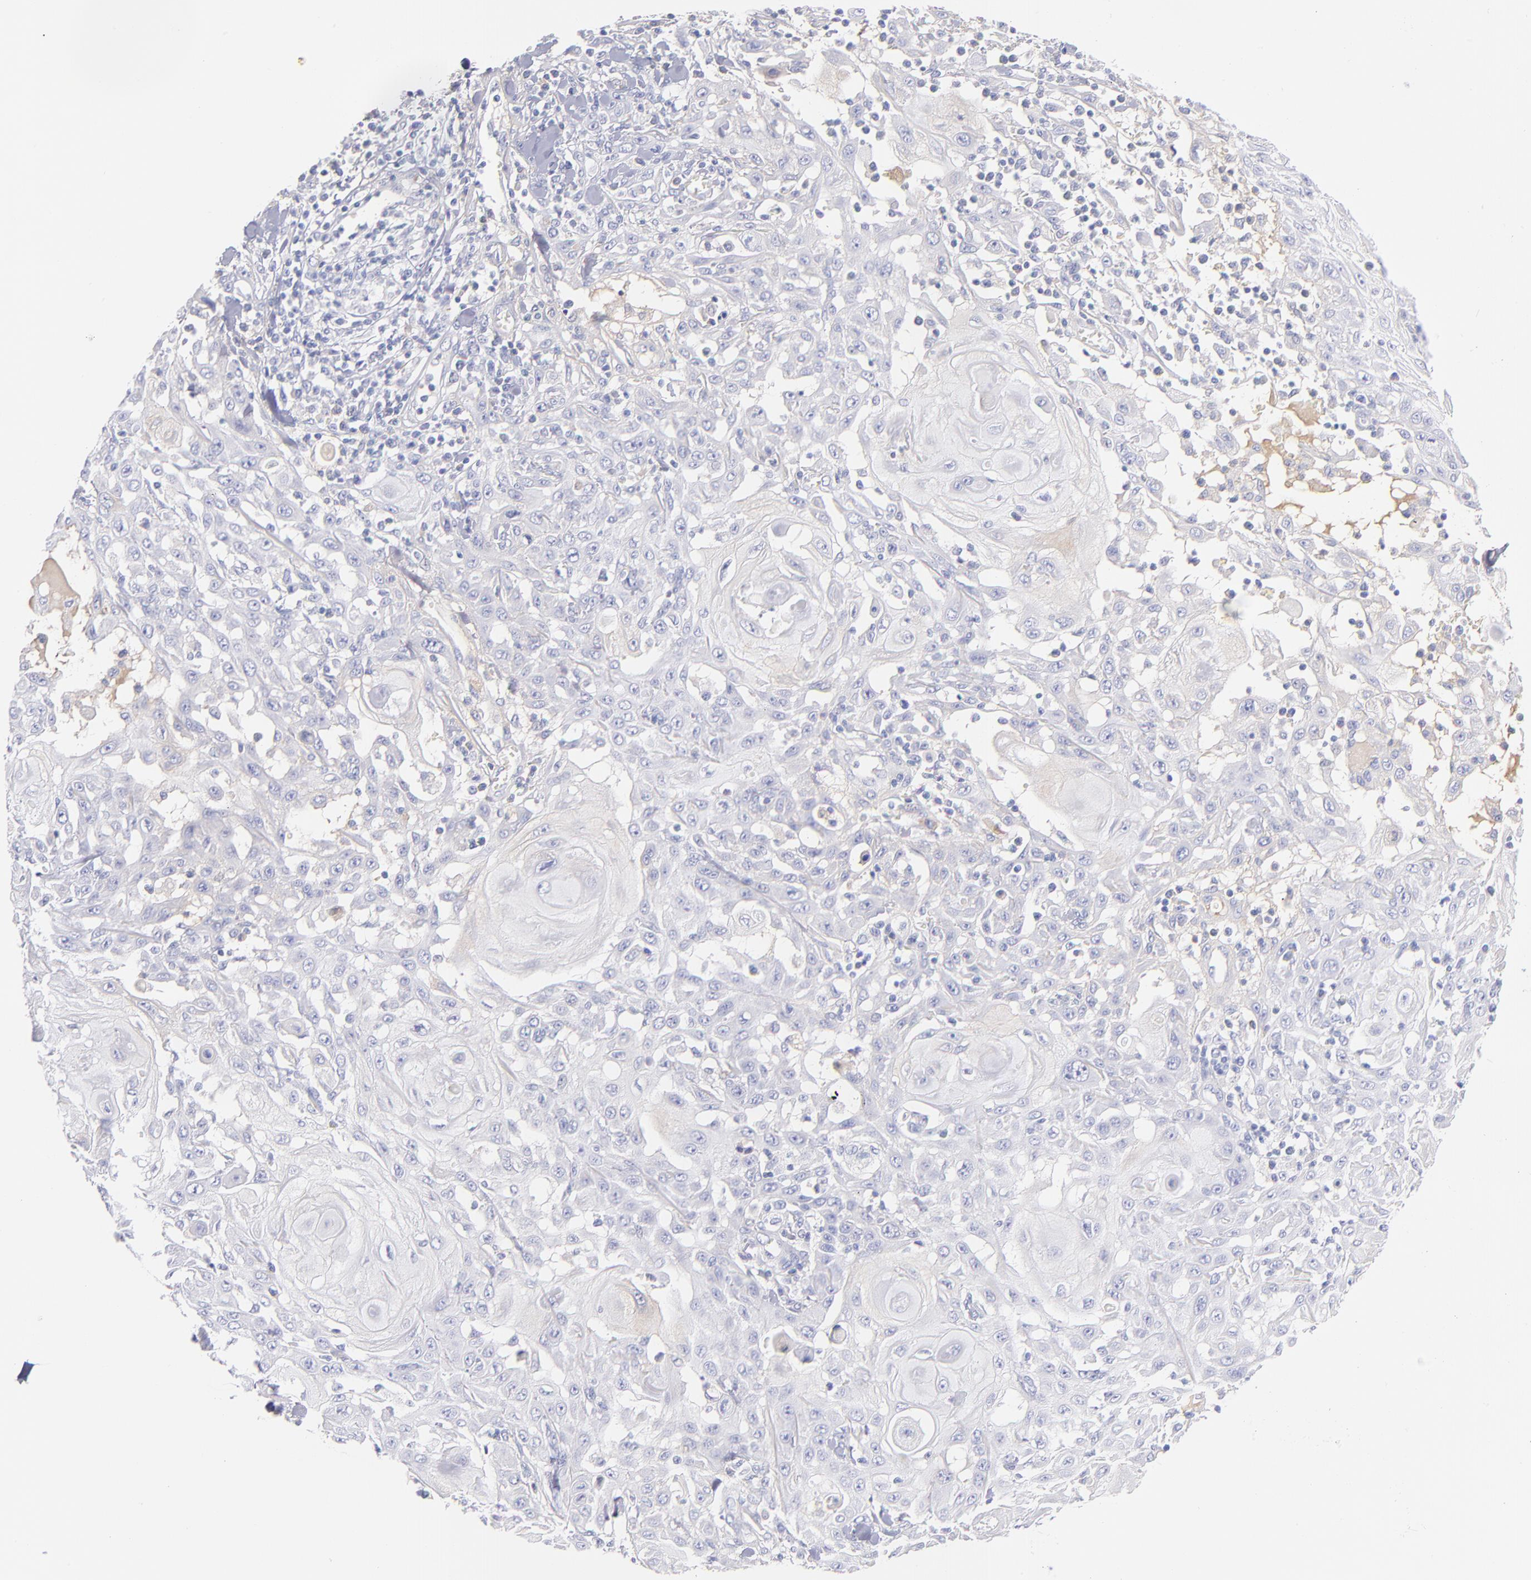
{"staining": {"intensity": "negative", "quantity": "none", "location": "none"}, "tissue": "skin cancer", "cell_type": "Tumor cells", "image_type": "cancer", "snomed": [{"axis": "morphology", "description": "Squamous cell carcinoma, NOS"}, {"axis": "topography", "description": "Skin"}], "caption": "High magnification brightfield microscopy of skin cancer stained with DAB (3,3'-diaminobenzidine) (brown) and counterstained with hematoxylin (blue): tumor cells show no significant staining.", "gene": "HP", "patient": {"sex": "male", "age": 24}}